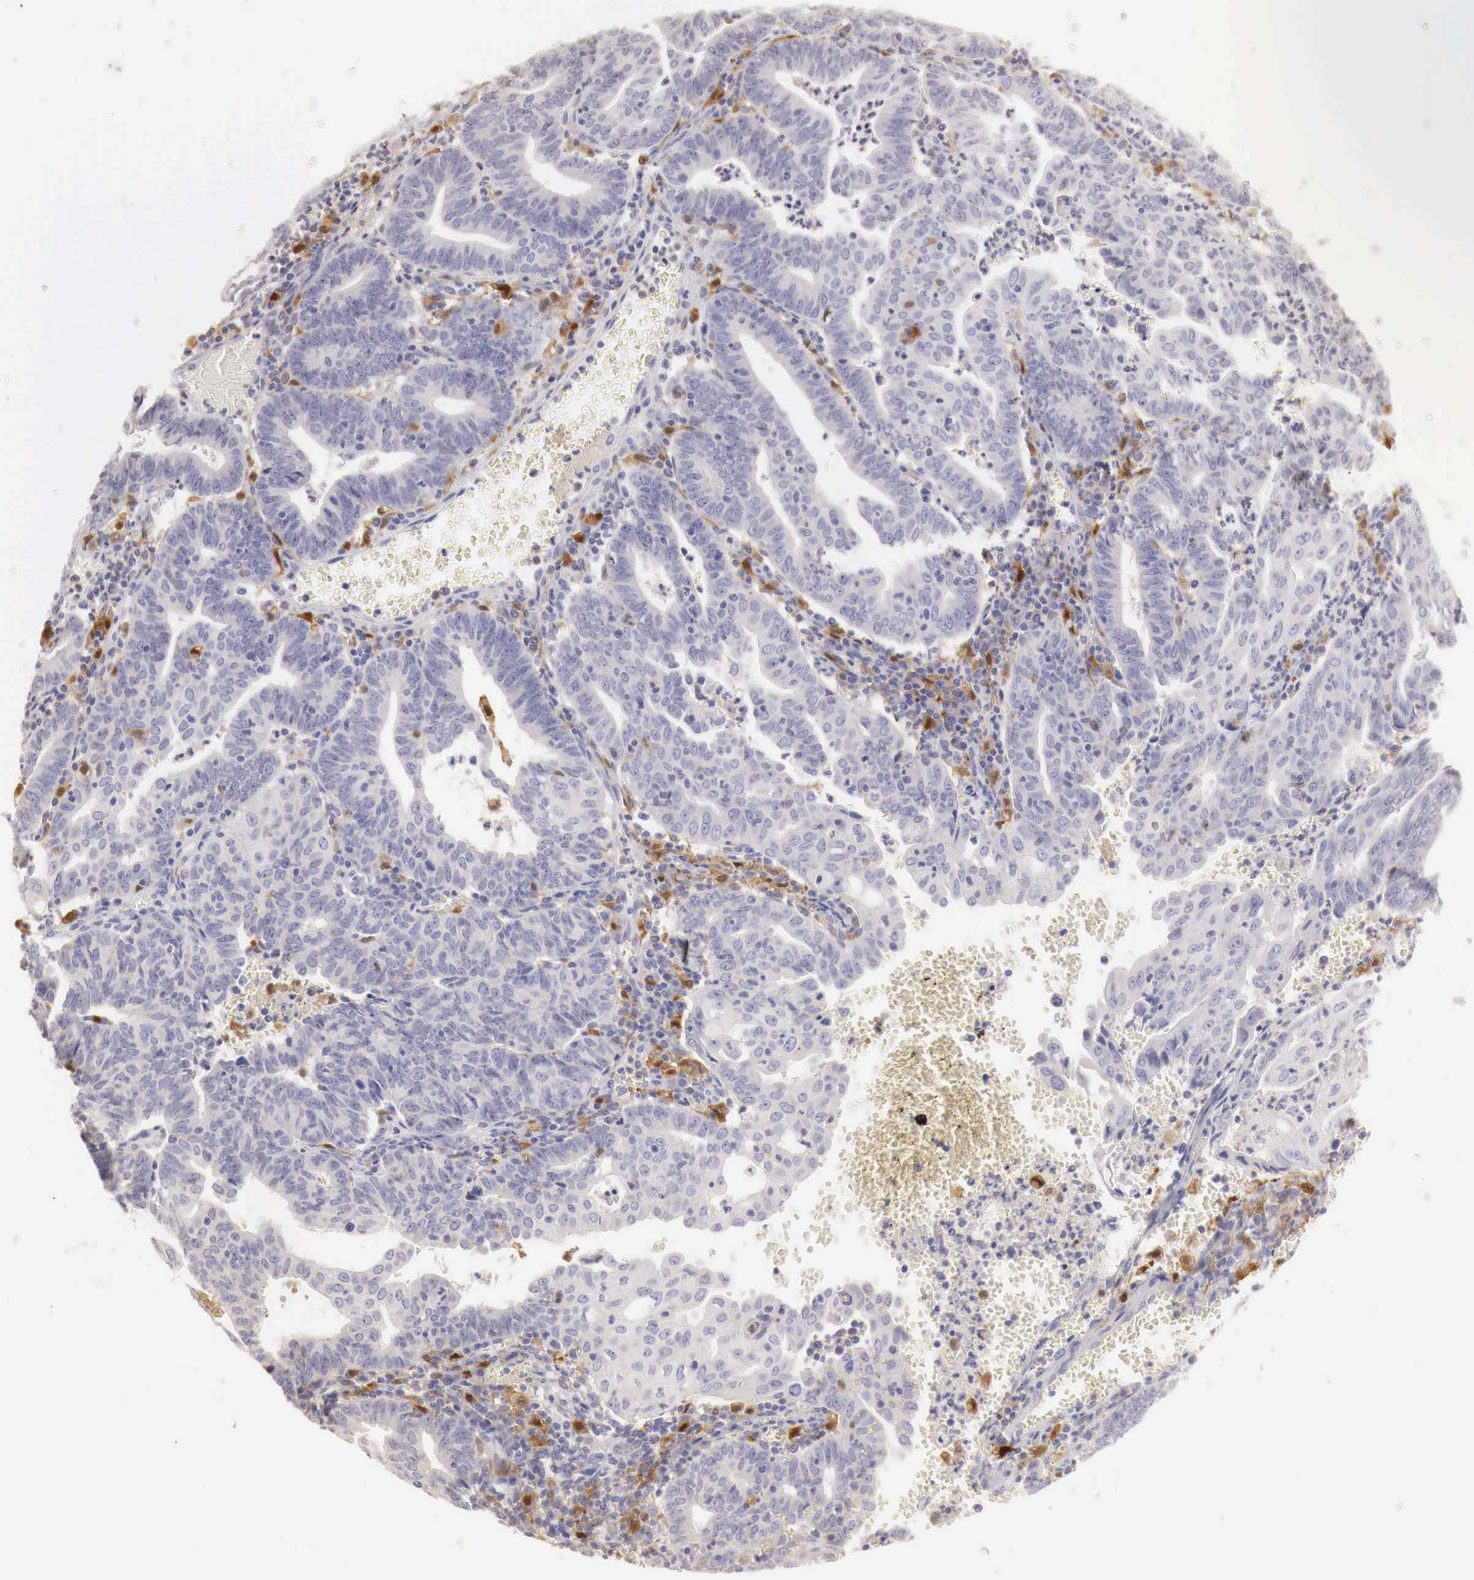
{"staining": {"intensity": "negative", "quantity": "none", "location": "none"}, "tissue": "endometrial cancer", "cell_type": "Tumor cells", "image_type": "cancer", "snomed": [{"axis": "morphology", "description": "Adenocarcinoma, NOS"}, {"axis": "topography", "description": "Endometrium"}], "caption": "Photomicrograph shows no significant protein positivity in tumor cells of adenocarcinoma (endometrial).", "gene": "RENBP", "patient": {"sex": "female", "age": 60}}